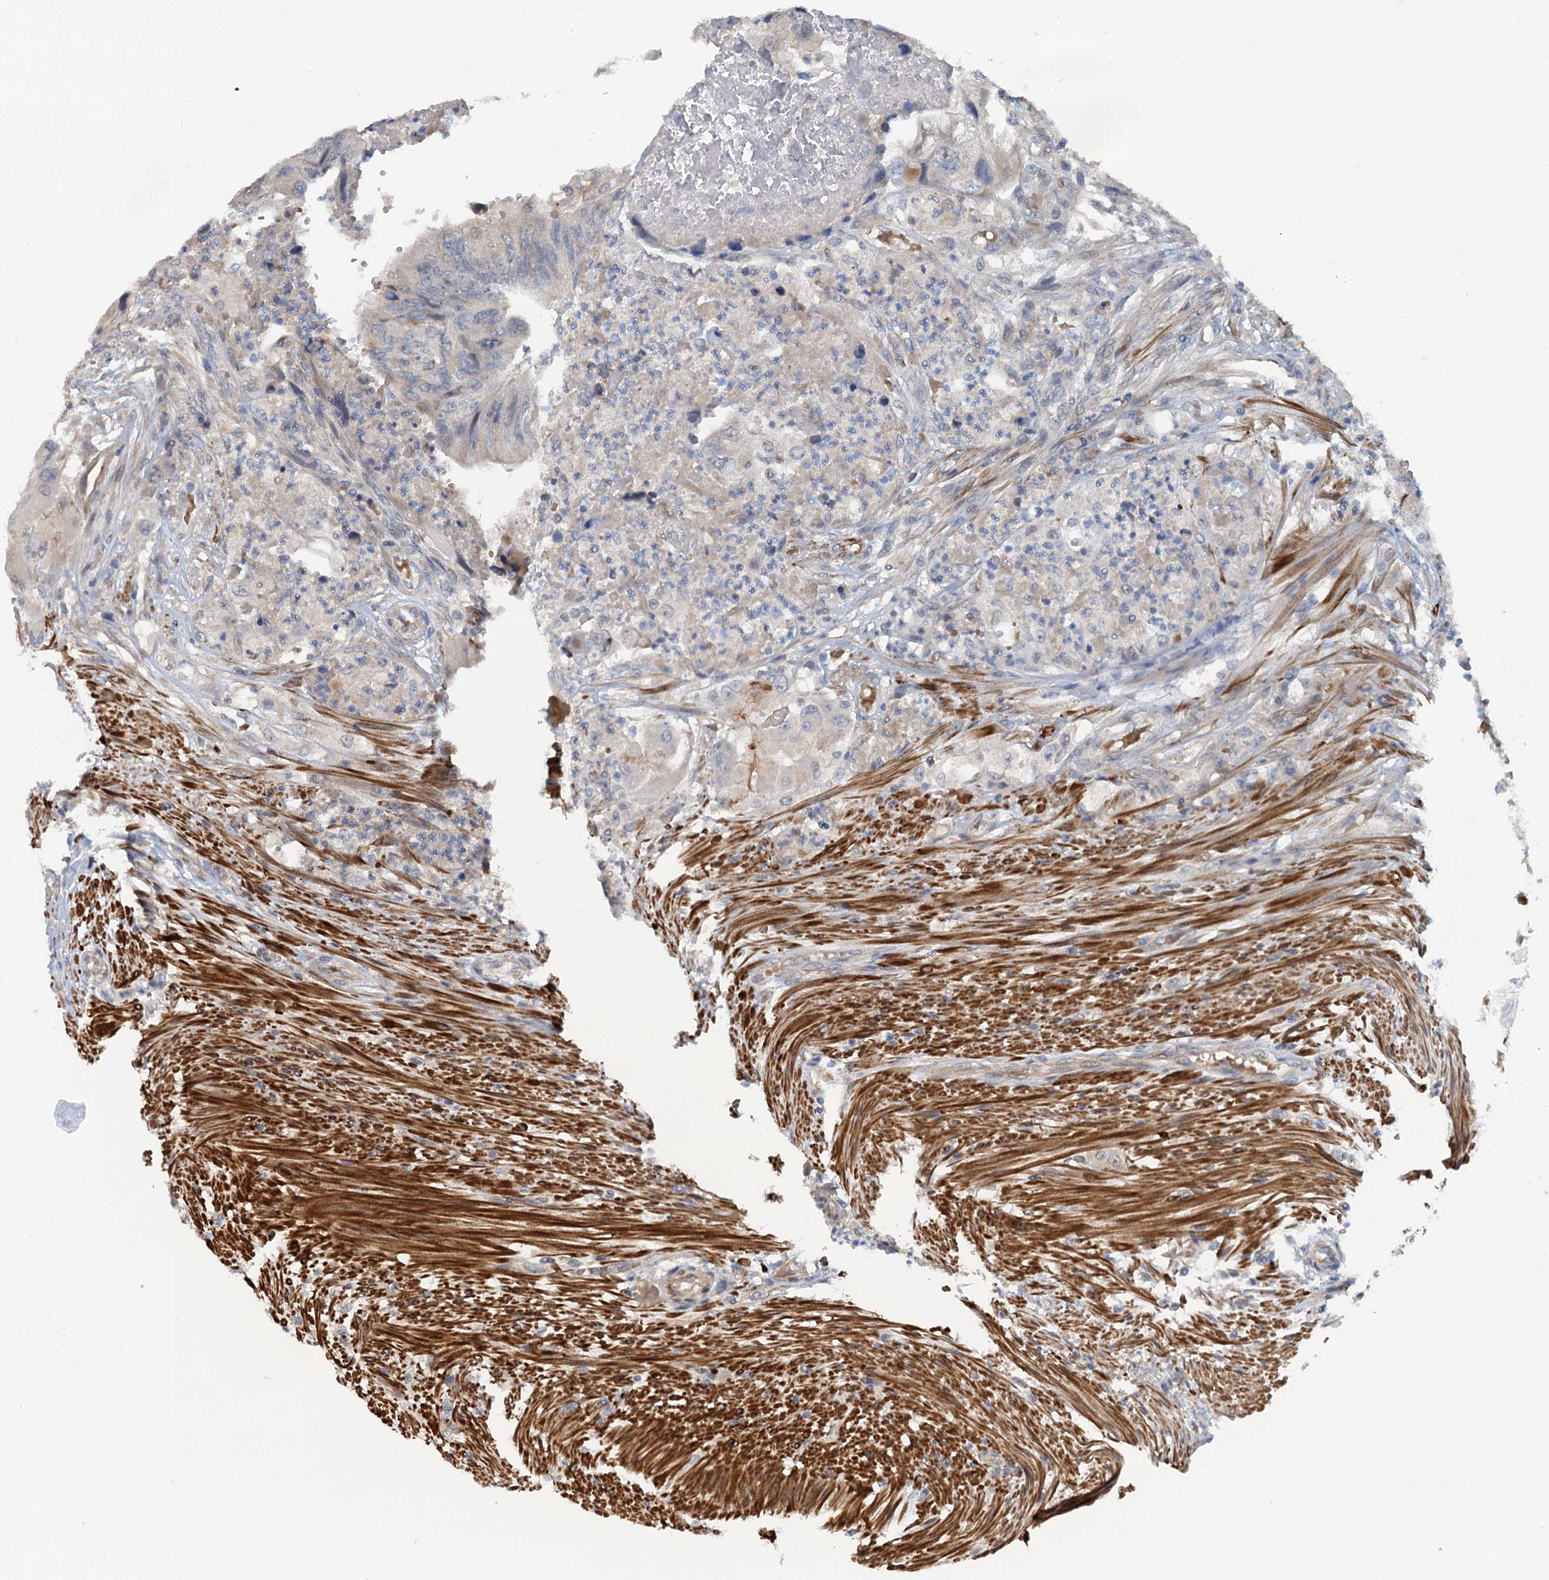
{"staining": {"intensity": "negative", "quantity": "none", "location": "none"}, "tissue": "colorectal cancer", "cell_type": "Tumor cells", "image_type": "cancer", "snomed": [{"axis": "morphology", "description": "Adenocarcinoma, NOS"}, {"axis": "topography", "description": "Rectum"}], "caption": "The photomicrograph demonstrates no significant positivity in tumor cells of adenocarcinoma (colorectal).", "gene": "MYO16", "patient": {"sex": "male", "age": 63}}